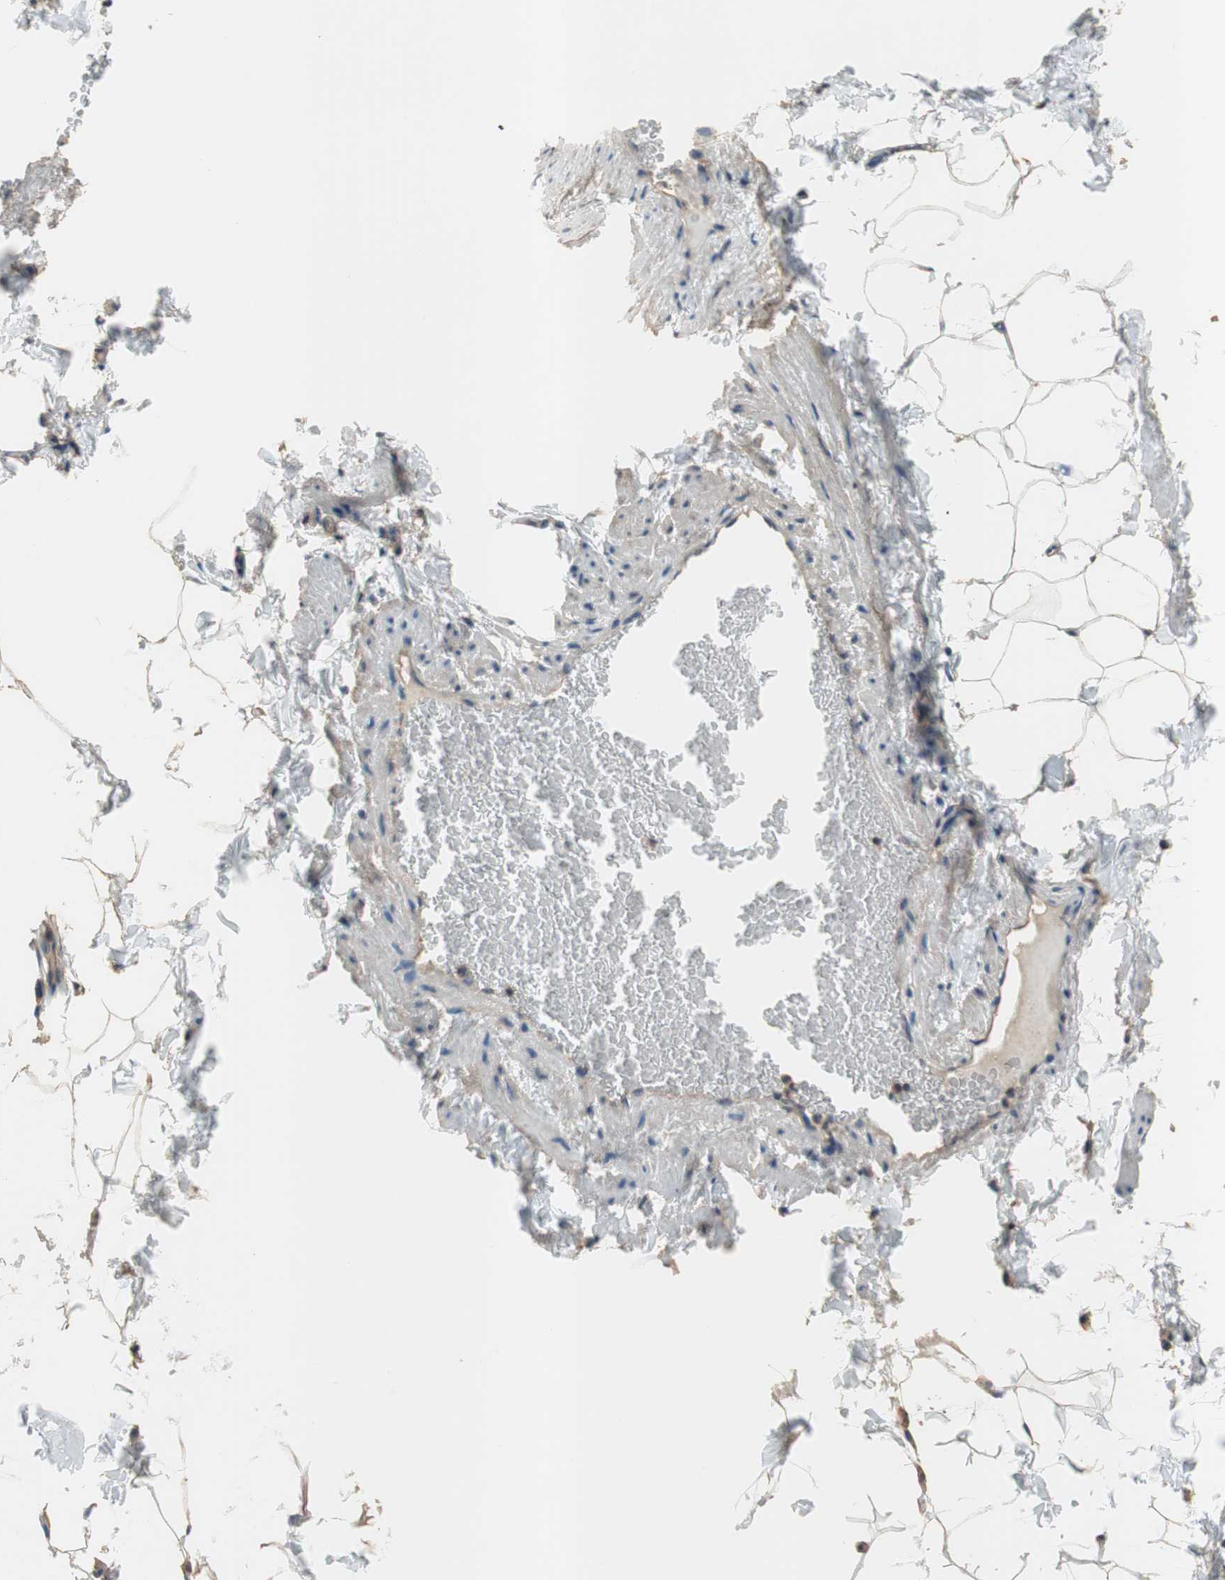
{"staining": {"intensity": "moderate", "quantity": "25%-75%", "location": "cytoplasmic/membranous"}, "tissue": "adipose tissue", "cell_type": "Adipocytes", "image_type": "normal", "snomed": [{"axis": "morphology", "description": "Normal tissue, NOS"}, {"axis": "topography", "description": "Vascular tissue"}], "caption": "Protein expression by IHC shows moderate cytoplasmic/membranous expression in approximately 25%-75% of adipocytes in normal adipose tissue.", "gene": "CALML3", "patient": {"sex": "male", "age": 41}}